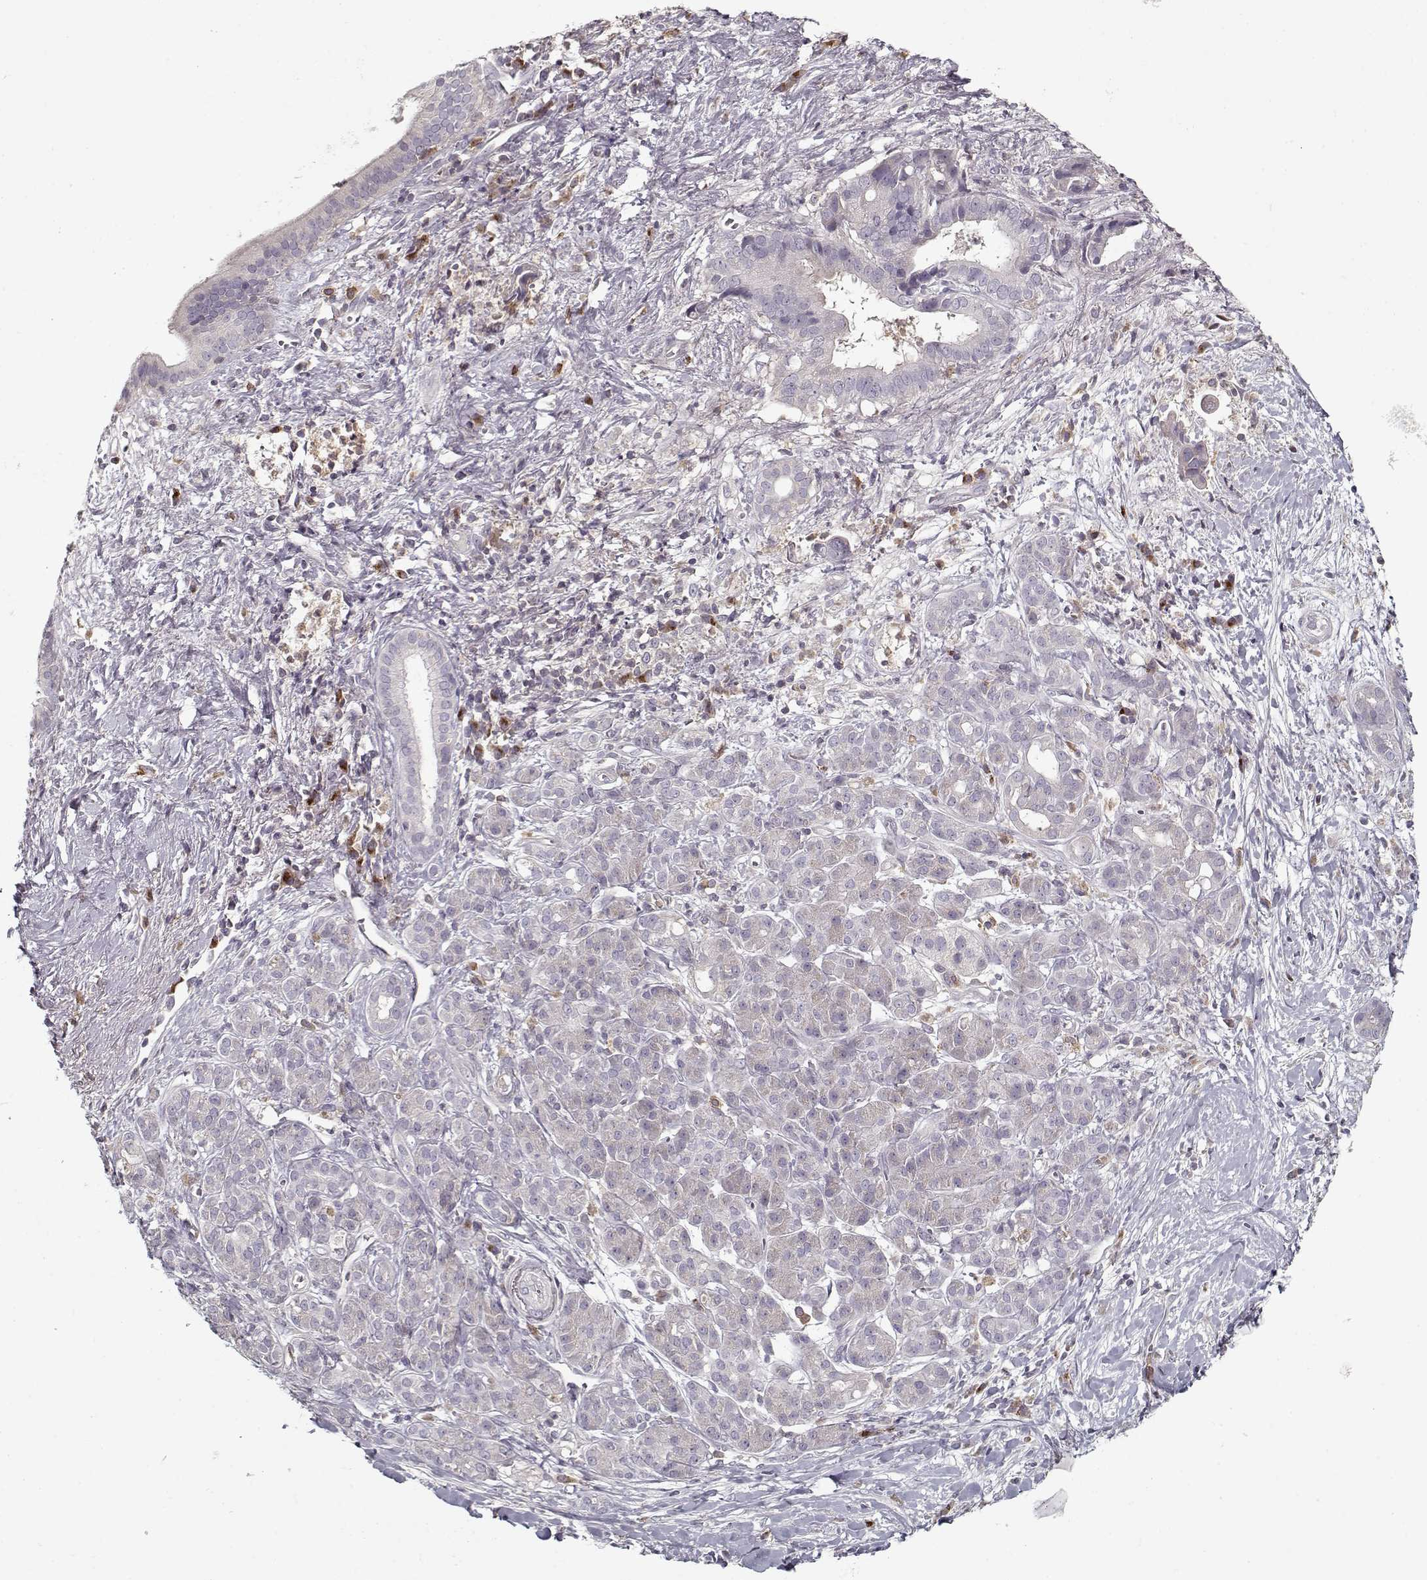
{"staining": {"intensity": "negative", "quantity": "none", "location": "none"}, "tissue": "pancreatic cancer", "cell_type": "Tumor cells", "image_type": "cancer", "snomed": [{"axis": "morphology", "description": "Adenocarcinoma, NOS"}, {"axis": "topography", "description": "Pancreas"}], "caption": "Adenocarcinoma (pancreatic) stained for a protein using immunohistochemistry displays no staining tumor cells.", "gene": "UNC13D", "patient": {"sex": "male", "age": 61}}